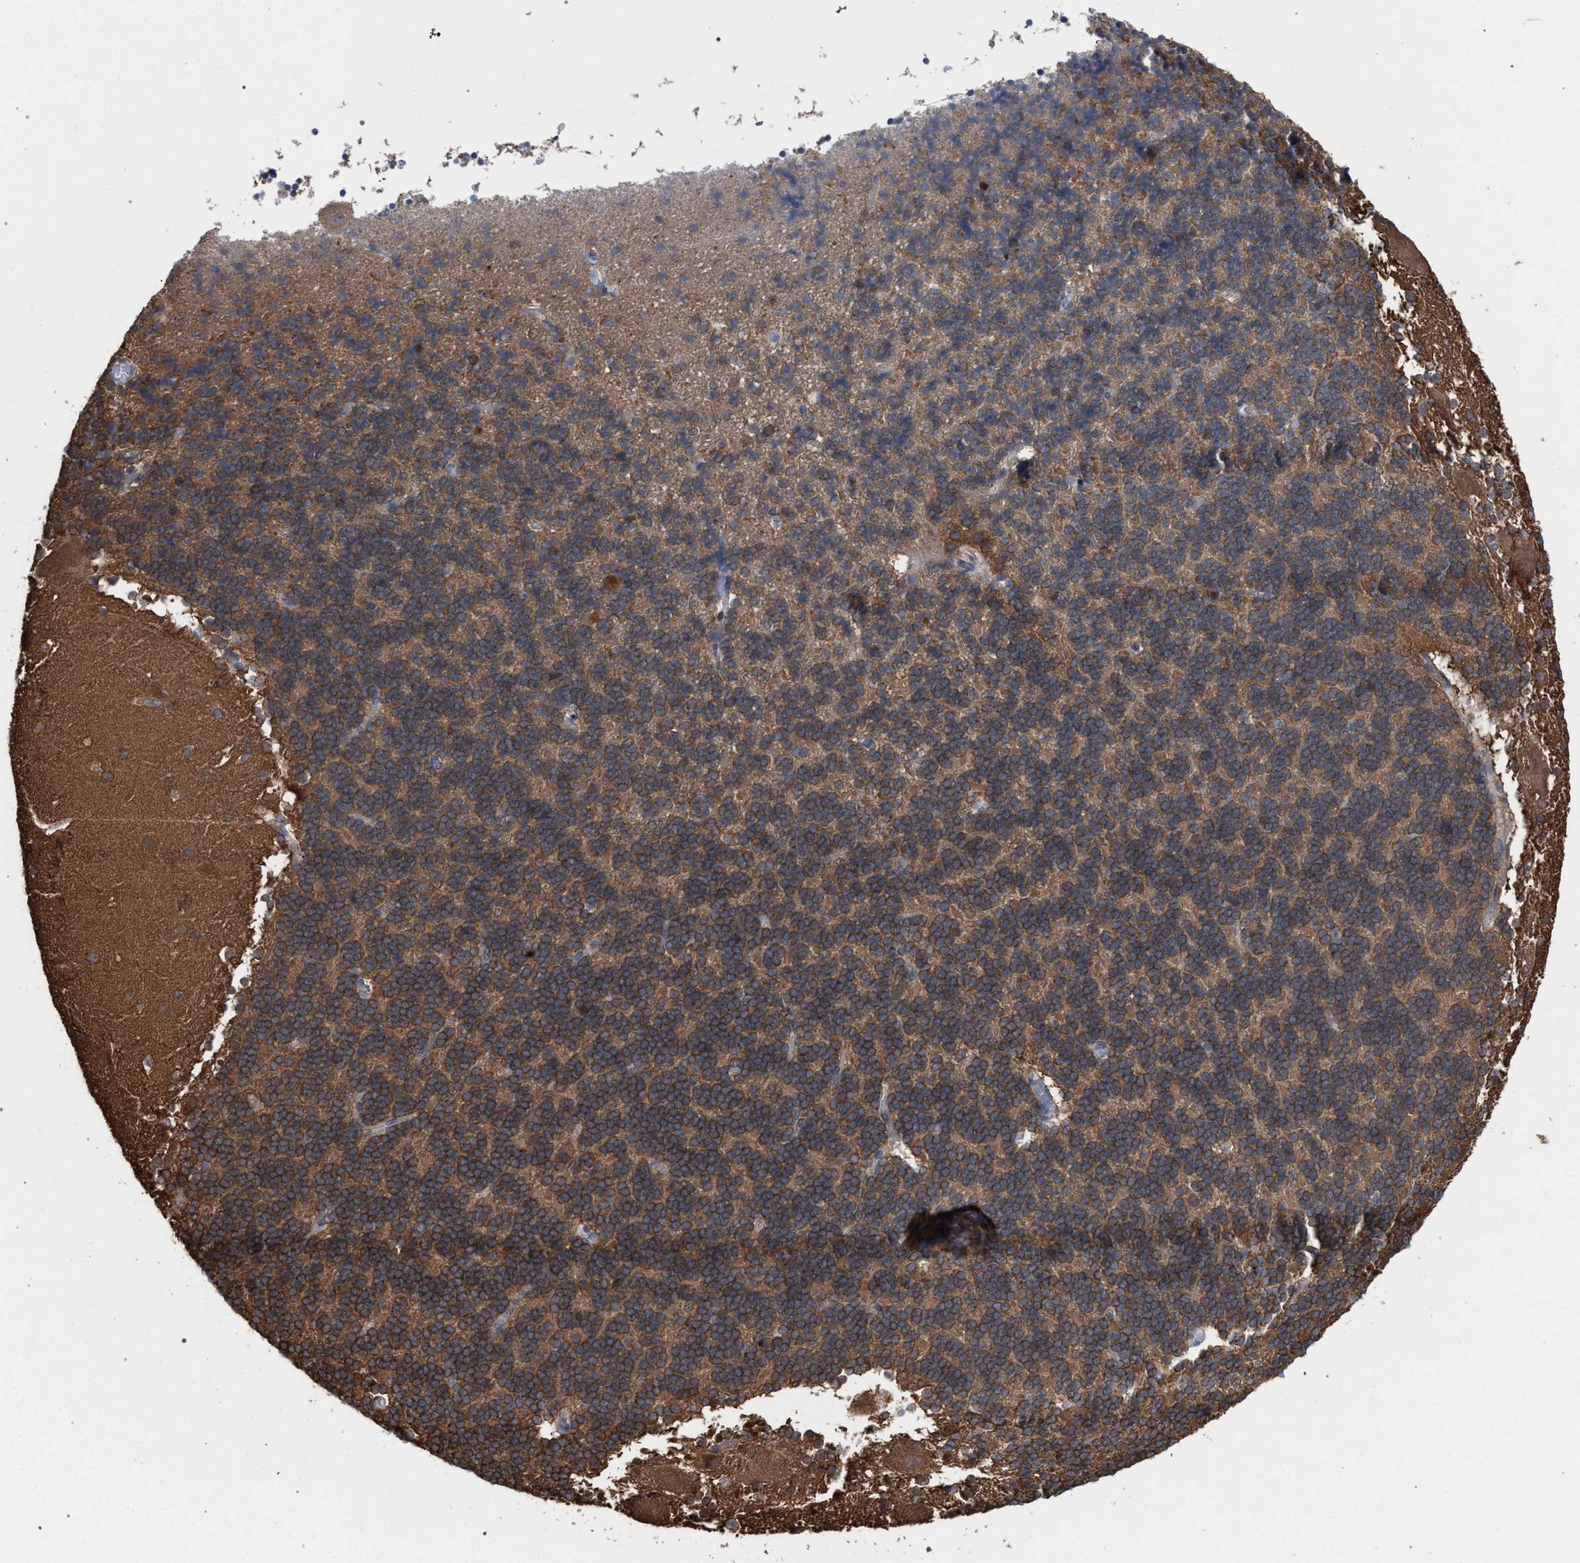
{"staining": {"intensity": "moderate", "quantity": ">75%", "location": "cytoplasmic/membranous"}, "tissue": "cerebellum", "cell_type": "Cells in granular layer", "image_type": "normal", "snomed": [{"axis": "morphology", "description": "Normal tissue, NOS"}, {"axis": "topography", "description": "Cerebellum"}], "caption": "Protein staining of normal cerebellum exhibits moderate cytoplasmic/membranous expression in about >75% of cells in granular layer. (DAB IHC with brightfield microscopy, high magnification).", "gene": "FHOD3", "patient": {"sex": "female", "age": 19}}